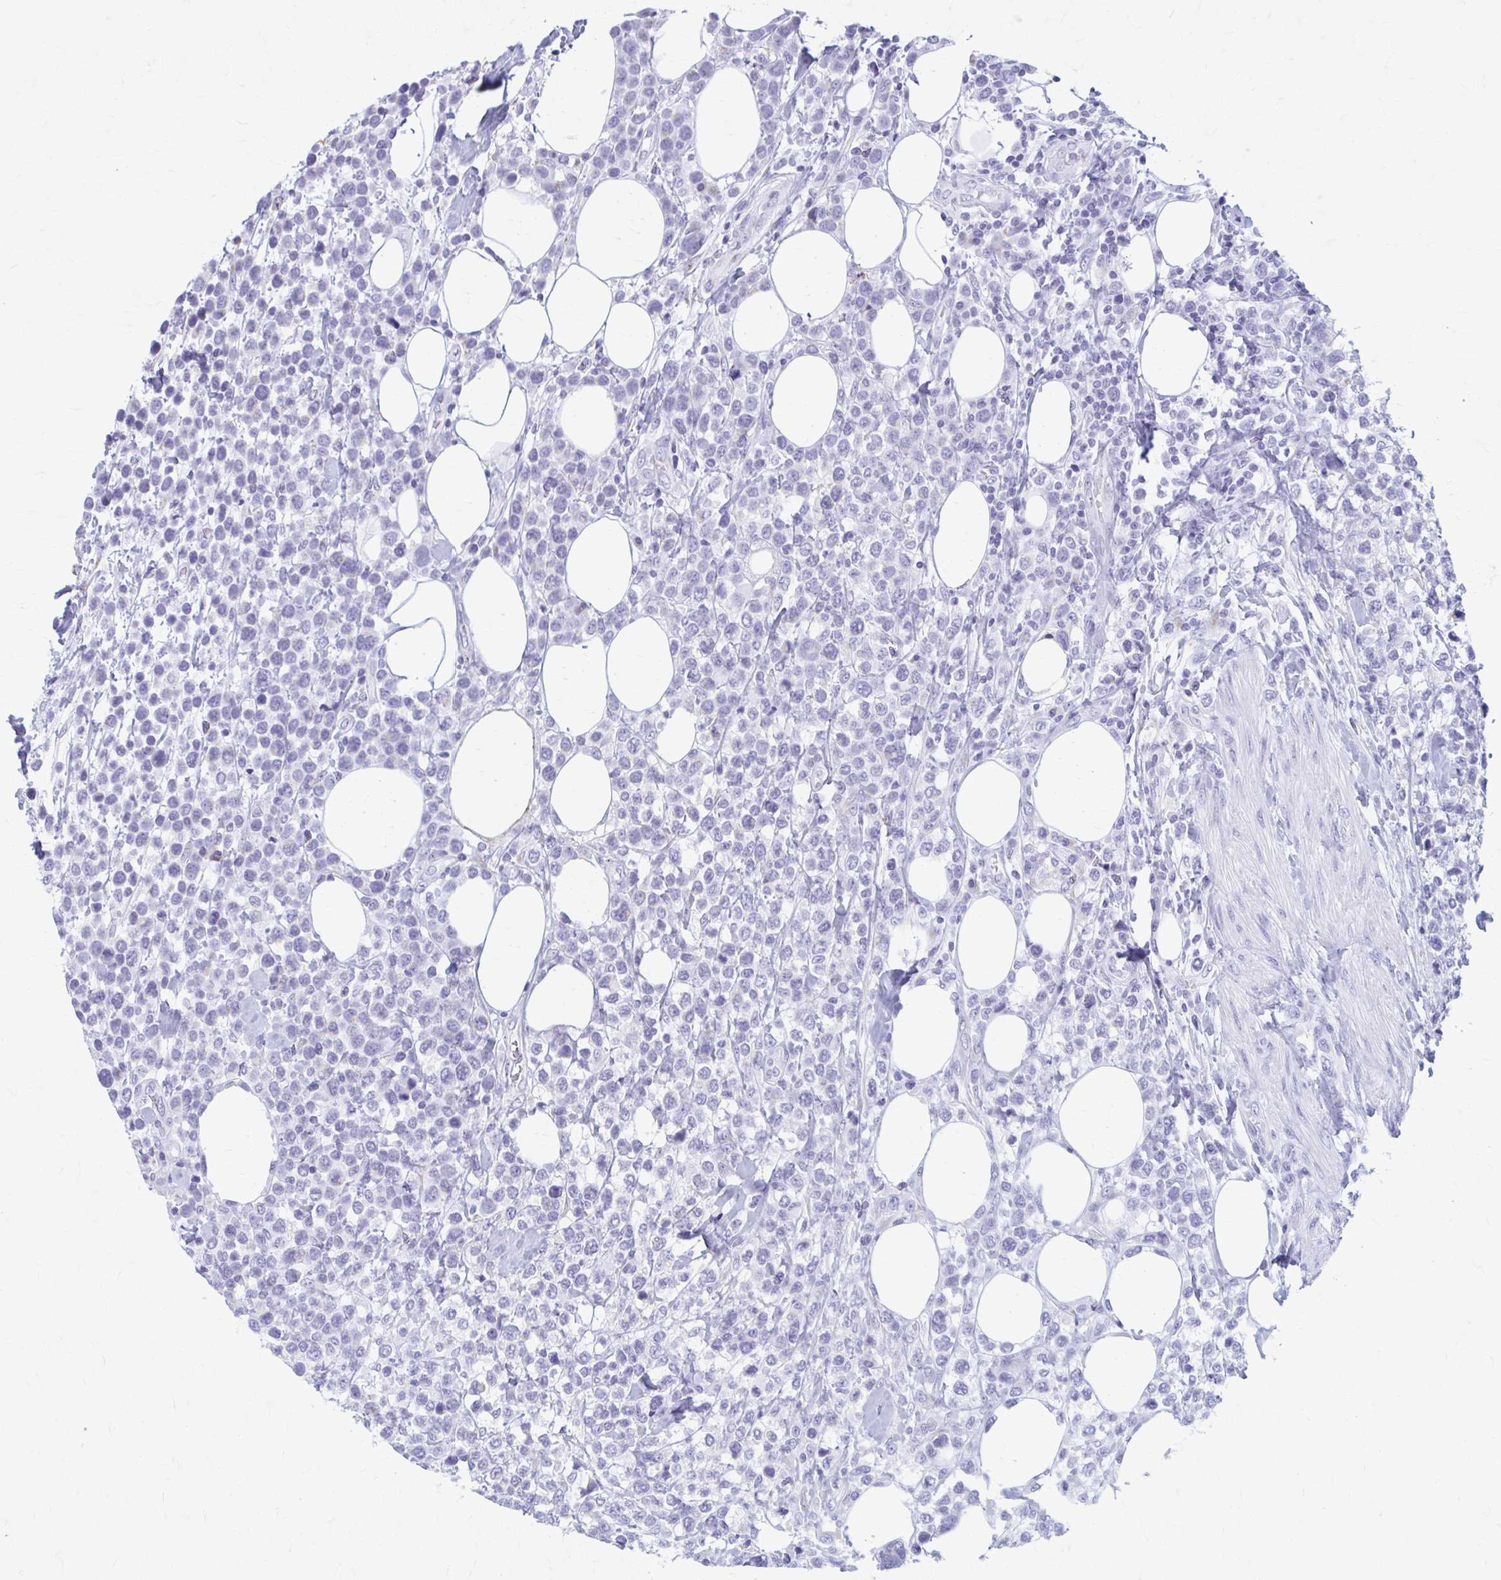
{"staining": {"intensity": "negative", "quantity": "none", "location": "none"}, "tissue": "lymphoma", "cell_type": "Tumor cells", "image_type": "cancer", "snomed": [{"axis": "morphology", "description": "Malignant lymphoma, non-Hodgkin's type, High grade"}, {"axis": "topography", "description": "Soft tissue"}], "caption": "Tumor cells are negative for brown protein staining in malignant lymphoma, non-Hodgkin's type (high-grade).", "gene": "KCNE2", "patient": {"sex": "female", "age": 56}}